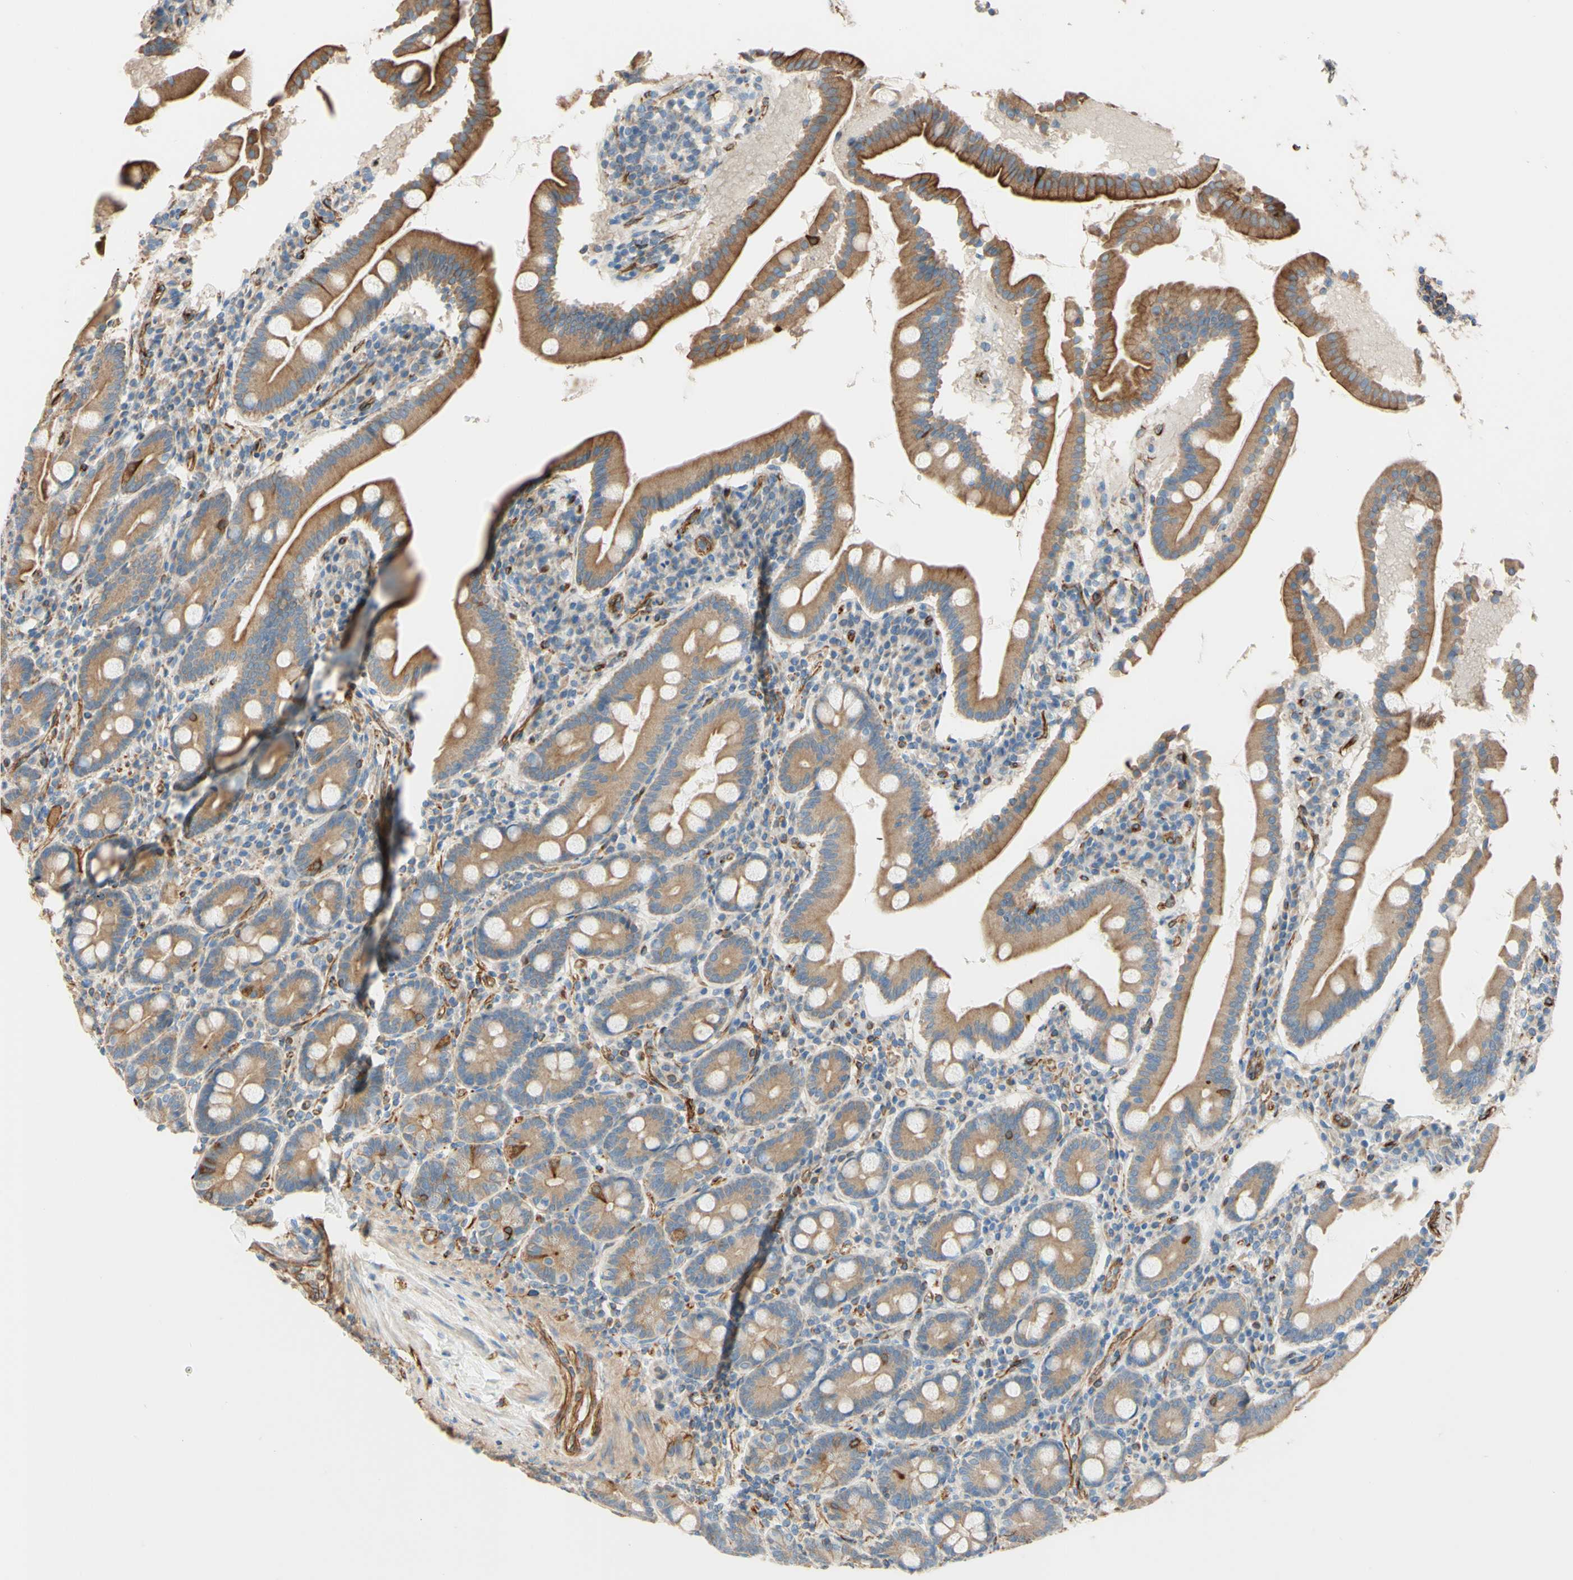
{"staining": {"intensity": "moderate", "quantity": ">75%", "location": "cytoplasmic/membranous"}, "tissue": "duodenum", "cell_type": "Glandular cells", "image_type": "normal", "snomed": [{"axis": "morphology", "description": "Normal tissue, NOS"}, {"axis": "topography", "description": "Duodenum"}], "caption": "This is a micrograph of immunohistochemistry (IHC) staining of benign duodenum, which shows moderate positivity in the cytoplasmic/membranous of glandular cells.", "gene": "ENDOD1", "patient": {"sex": "male", "age": 50}}